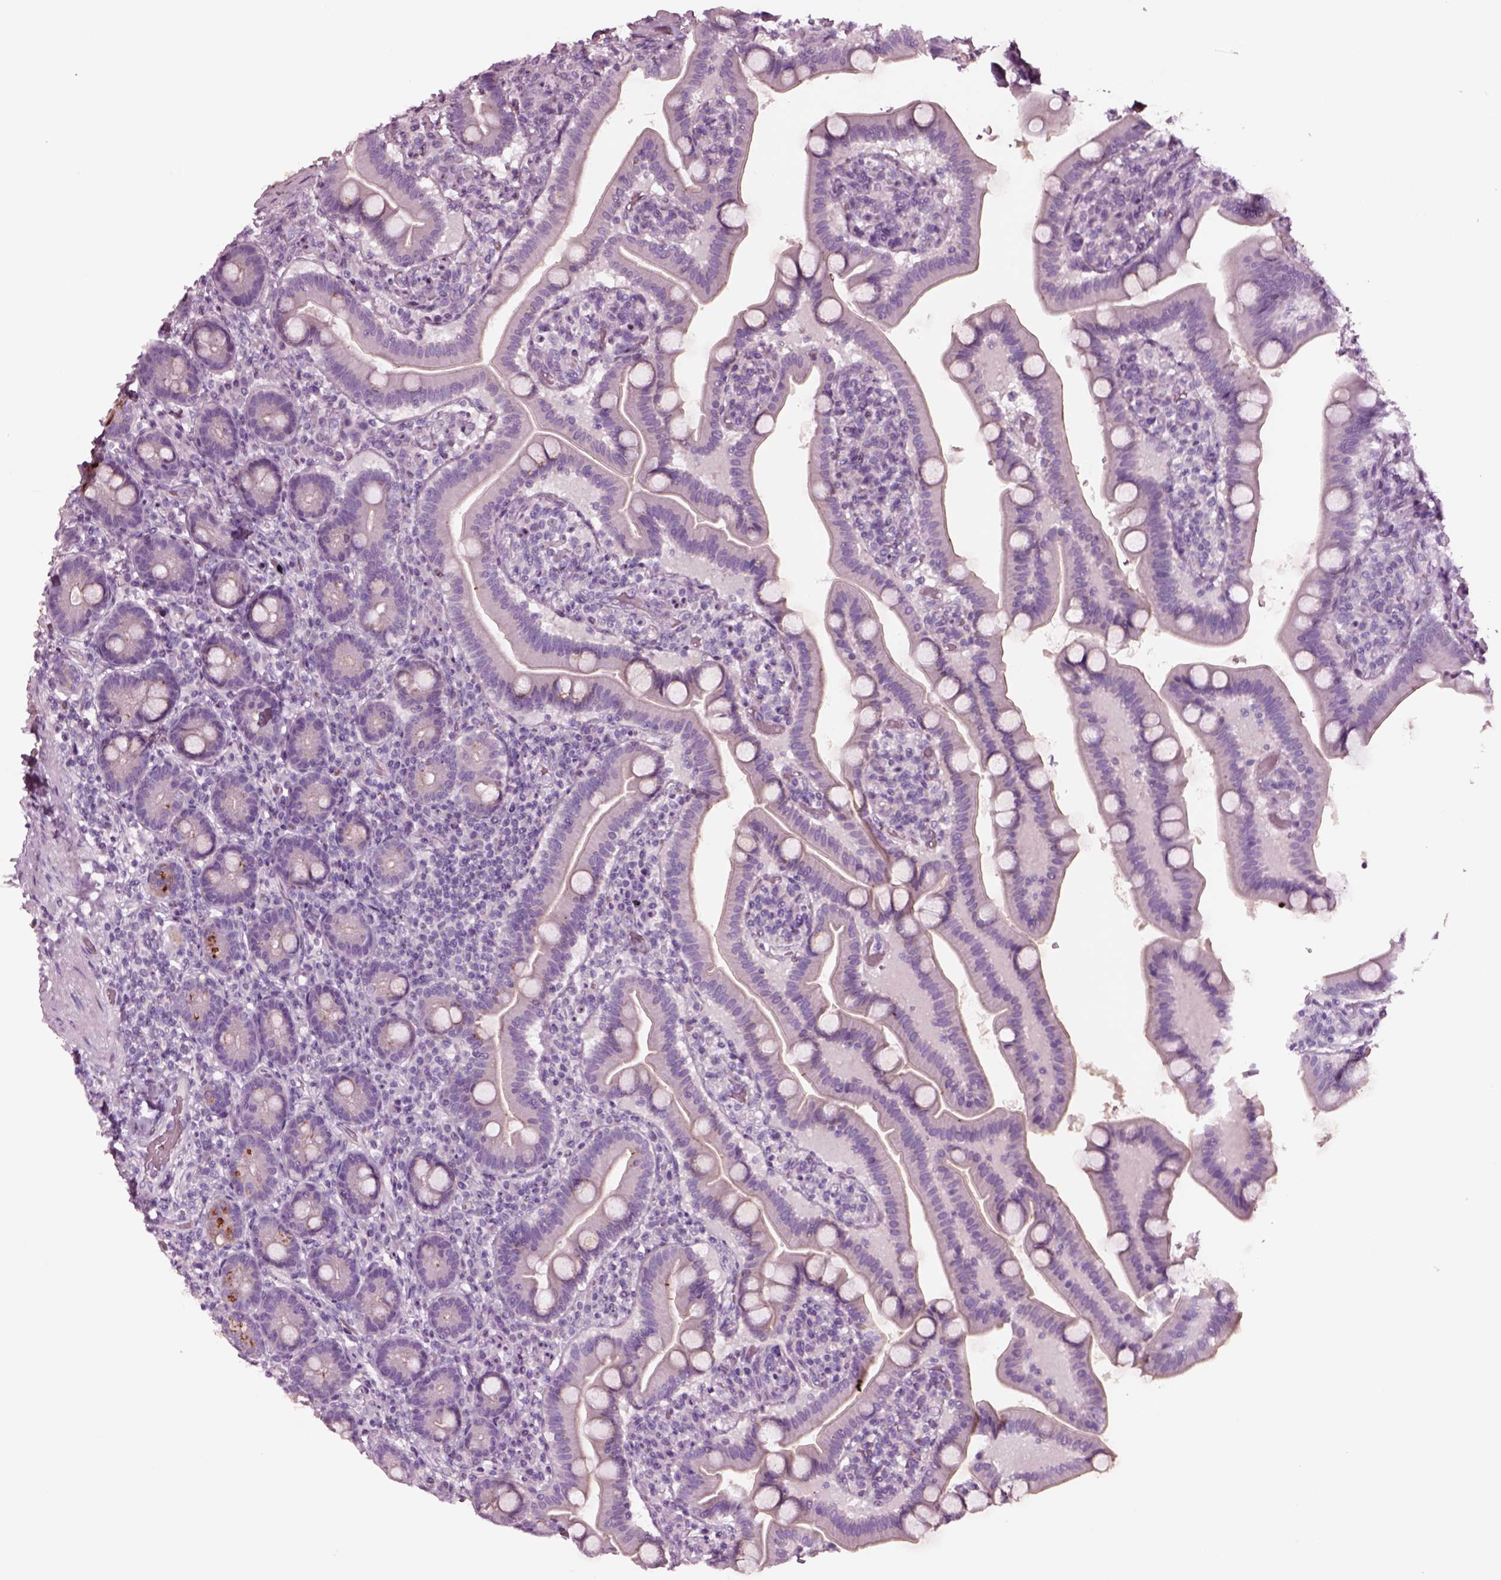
{"staining": {"intensity": "negative", "quantity": "none", "location": "none"}, "tissue": "small intestine", "cell_type": "Glandular cells", "image_type": "normal", "snomed": [{"axis": "morphology", "description": "Normal tissue, NOS"}, {"axis": "topography", "description": "Small intestine"}], "caption": "Immunohistochemistry (IHC) micrograph of normal small intestine: small intestine stained with DAB displays no significant protein positivity in glandular cells.", "gene": "NMRK2", "patient": {"sex": "male", "age": 66}}